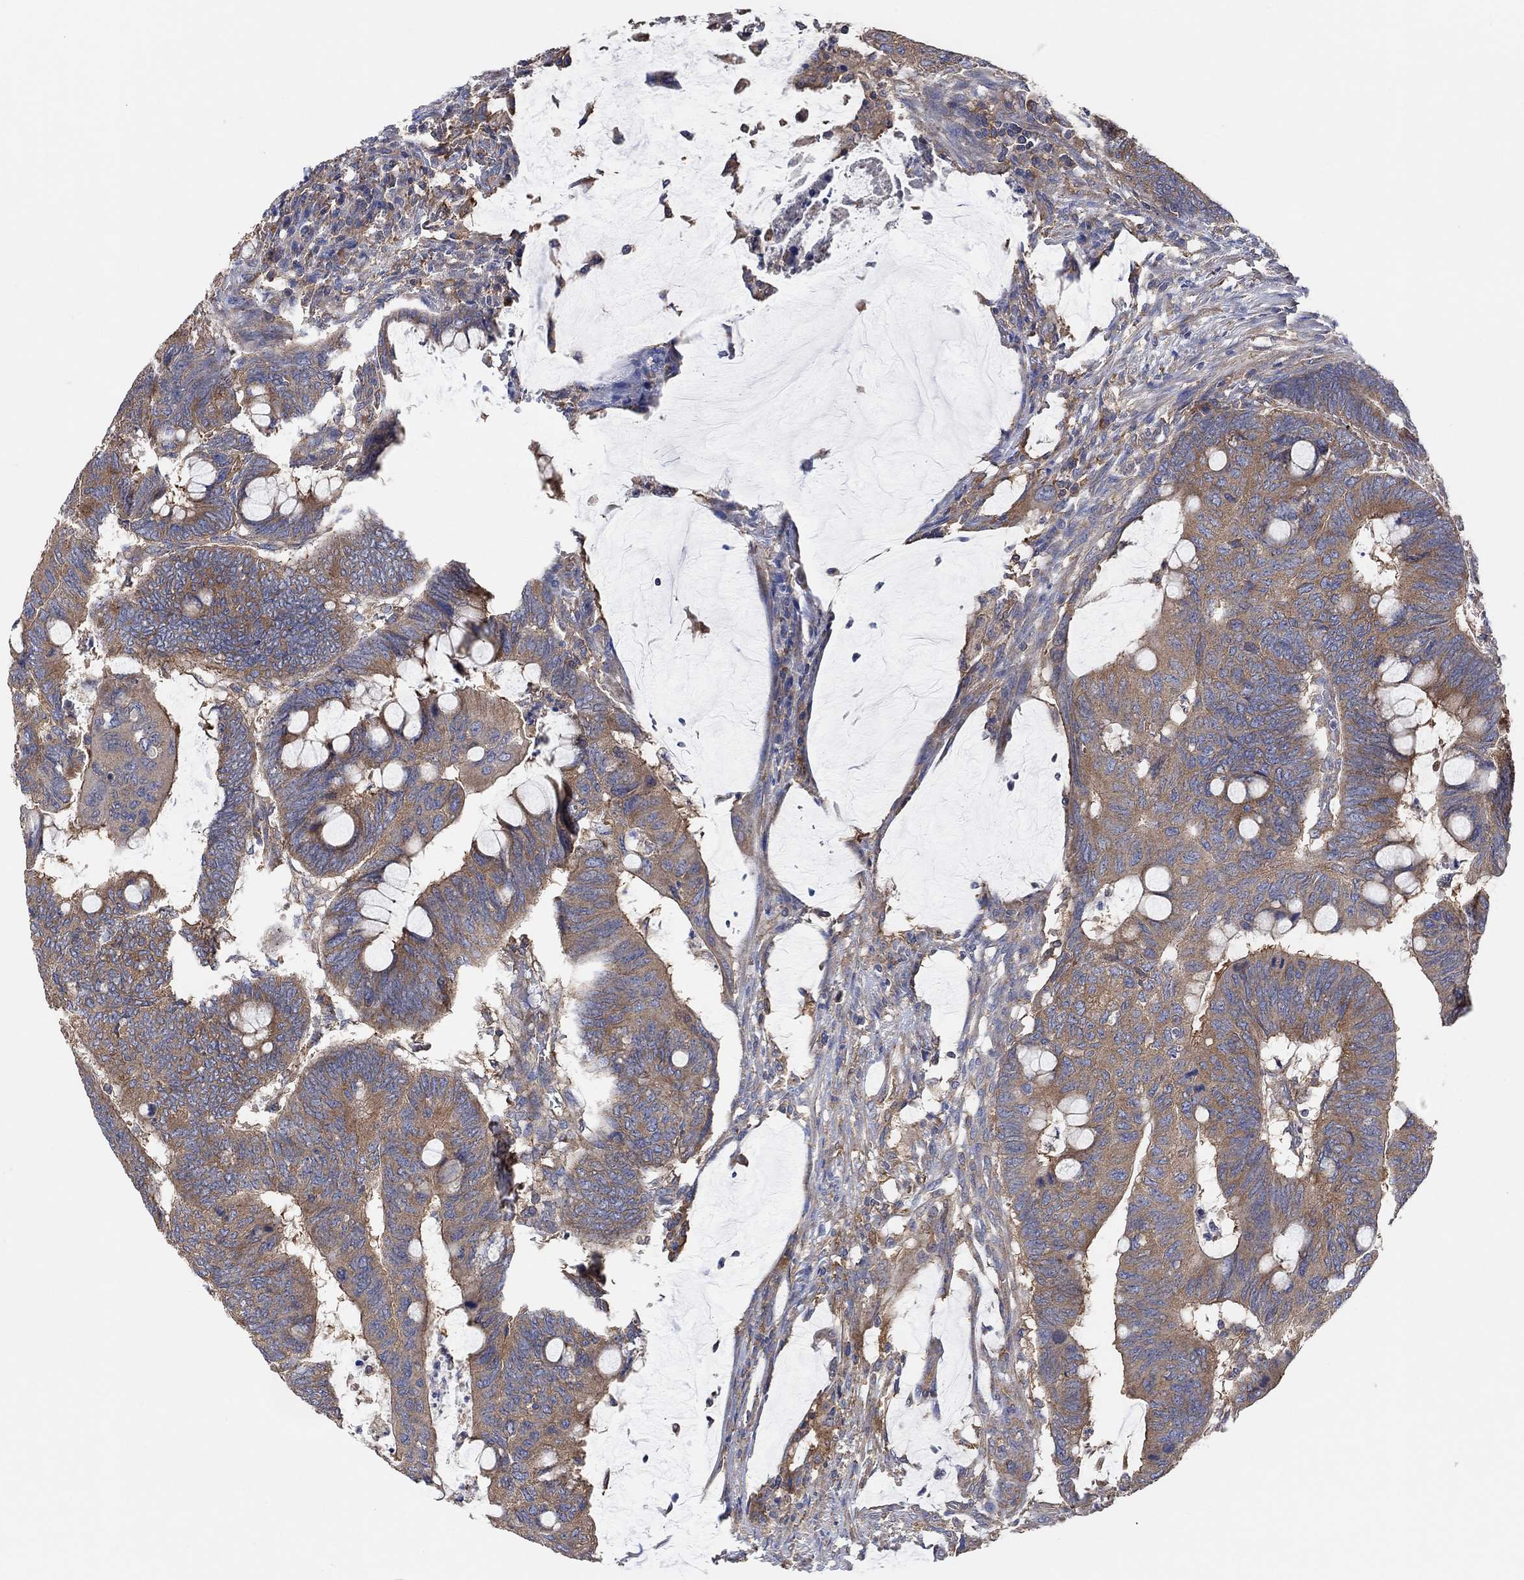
{"staining": {"intensity": "moderate", "quantity": "25%-75%", "location": "cytoplasmic/membranous"}, "tissue": "colorectal cancer", "cell_type": "Tumor cells", "image_type": "cancer", "snomed": [{"axis": "morphology", "description": "Normal tissue, NOS"}, {"axis": "morphology", "description": "Adenocarcinoma, NOS"}, {"axis": "topography", "description": "Rectum"}, {"axis": "topography", "description": "Peripheral nerve tissue"}], "caption": "DAB immunohistochemical staining of colorectal adenocarcinoma reveals moderate cytoplasmic/membranous protein expression in approximately 25%-75% of tumor cells. The protein is shown in brown color, while the nuclei are stained blue.", "gene": "BLOC1S3", "patient": {"sex": "male", "age": 92}}